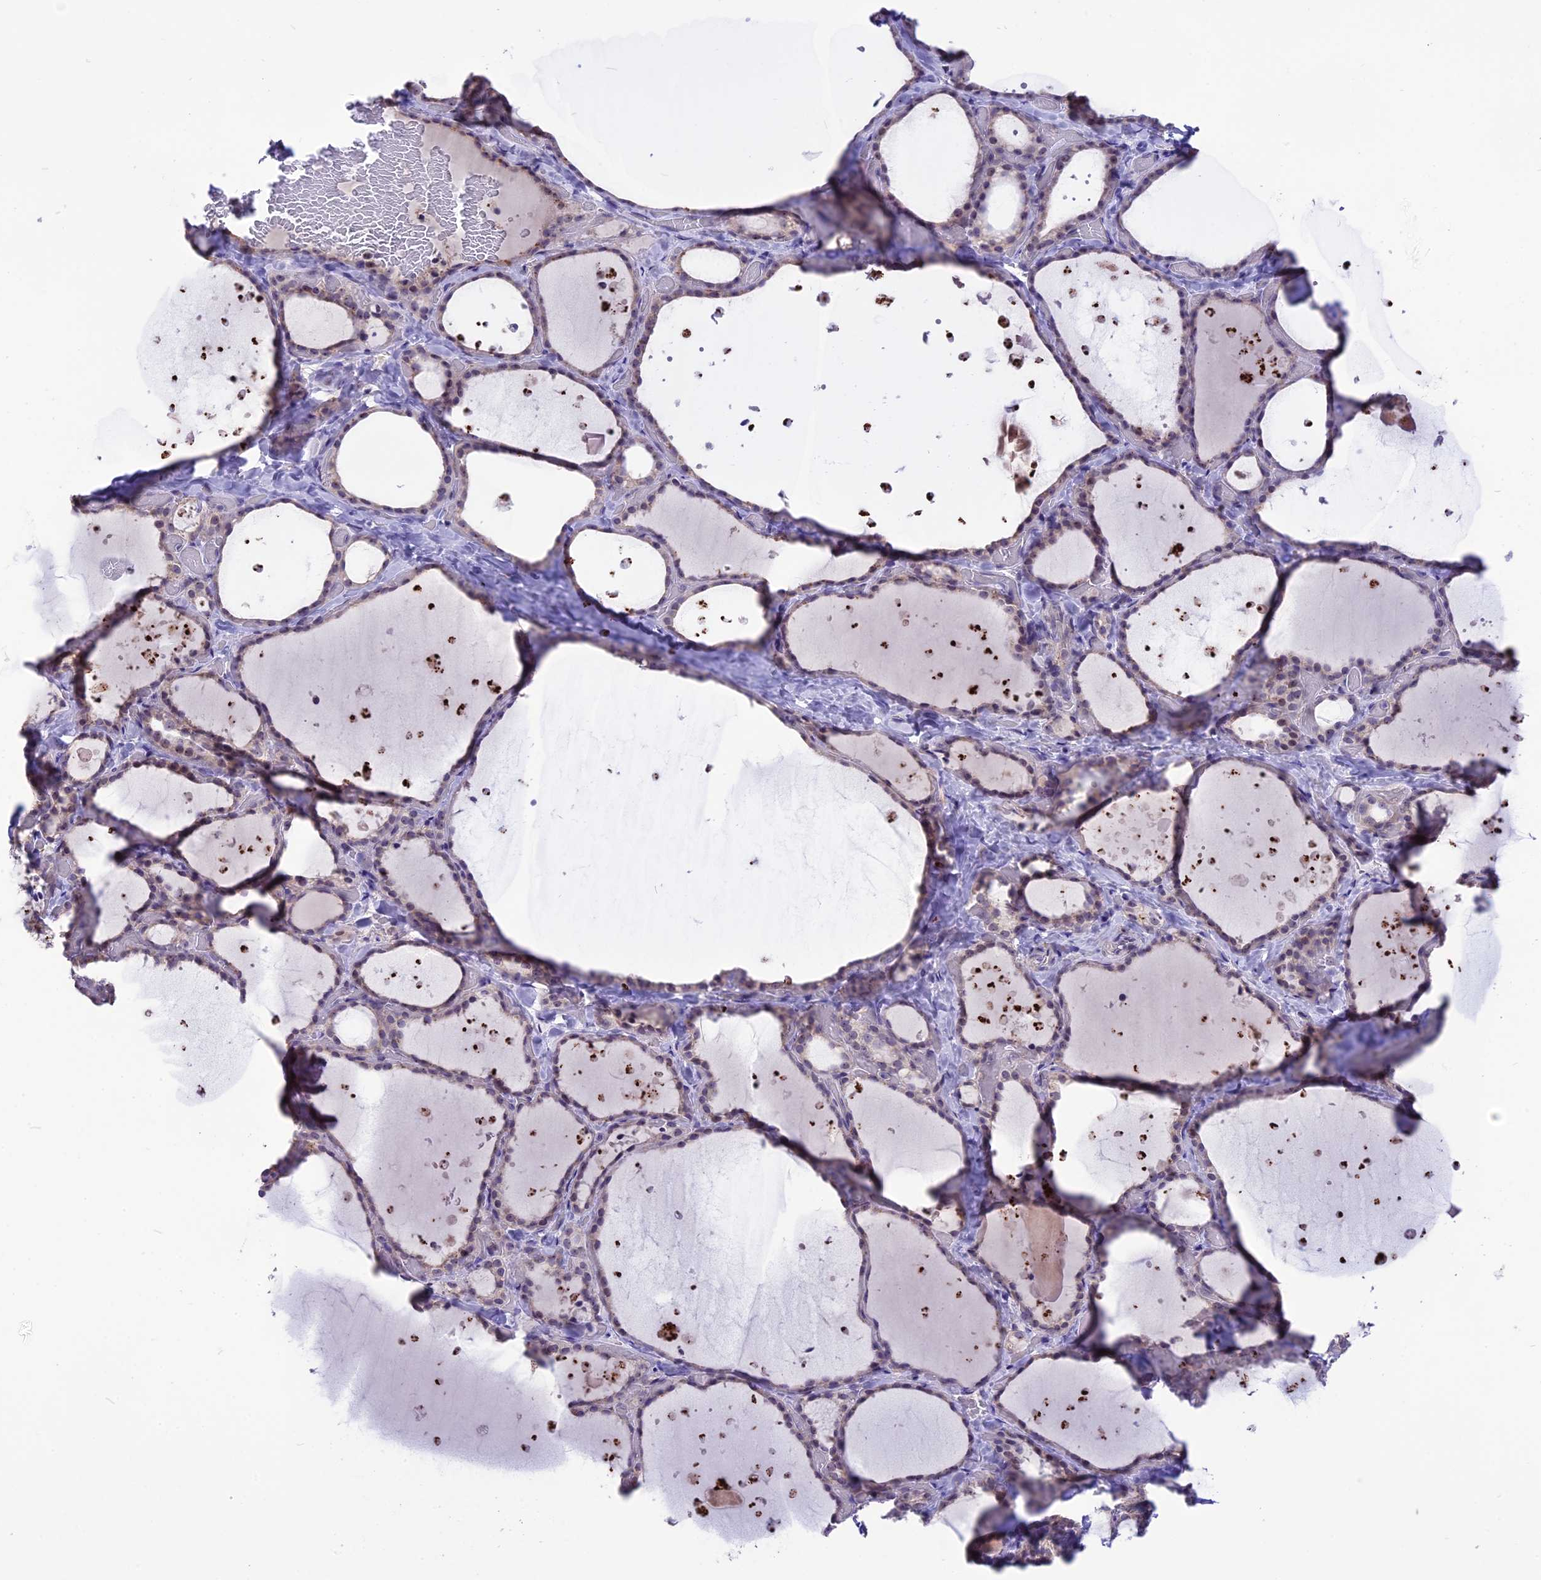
{"staining": {"intensity": "weak", "quantity": "25%-75%", "location": "nuclear"}, "tissue": "thyroid gland", "cell_type": "Glandular cells", "image_type": "normal", "snomed": [{"axis": "morphology", "description": "Normal tissue, NOS"}, {"axis": "topography", "description": "Thyroid gland"}], "caption": "Immunohistochemical staining of normal human thyroid gland shows 25%-75% levels of weak nuclear protein positivity in about 25%-75% of glandular cells. The staining is performed using DAB (3,3'-diaminobenzidine) brown chromogen to label protein expression. The nuclei are counter-stained blue using hematoxylin.", "gene": "CMSS1", "patient": {"sex": "female", "age": 44}}